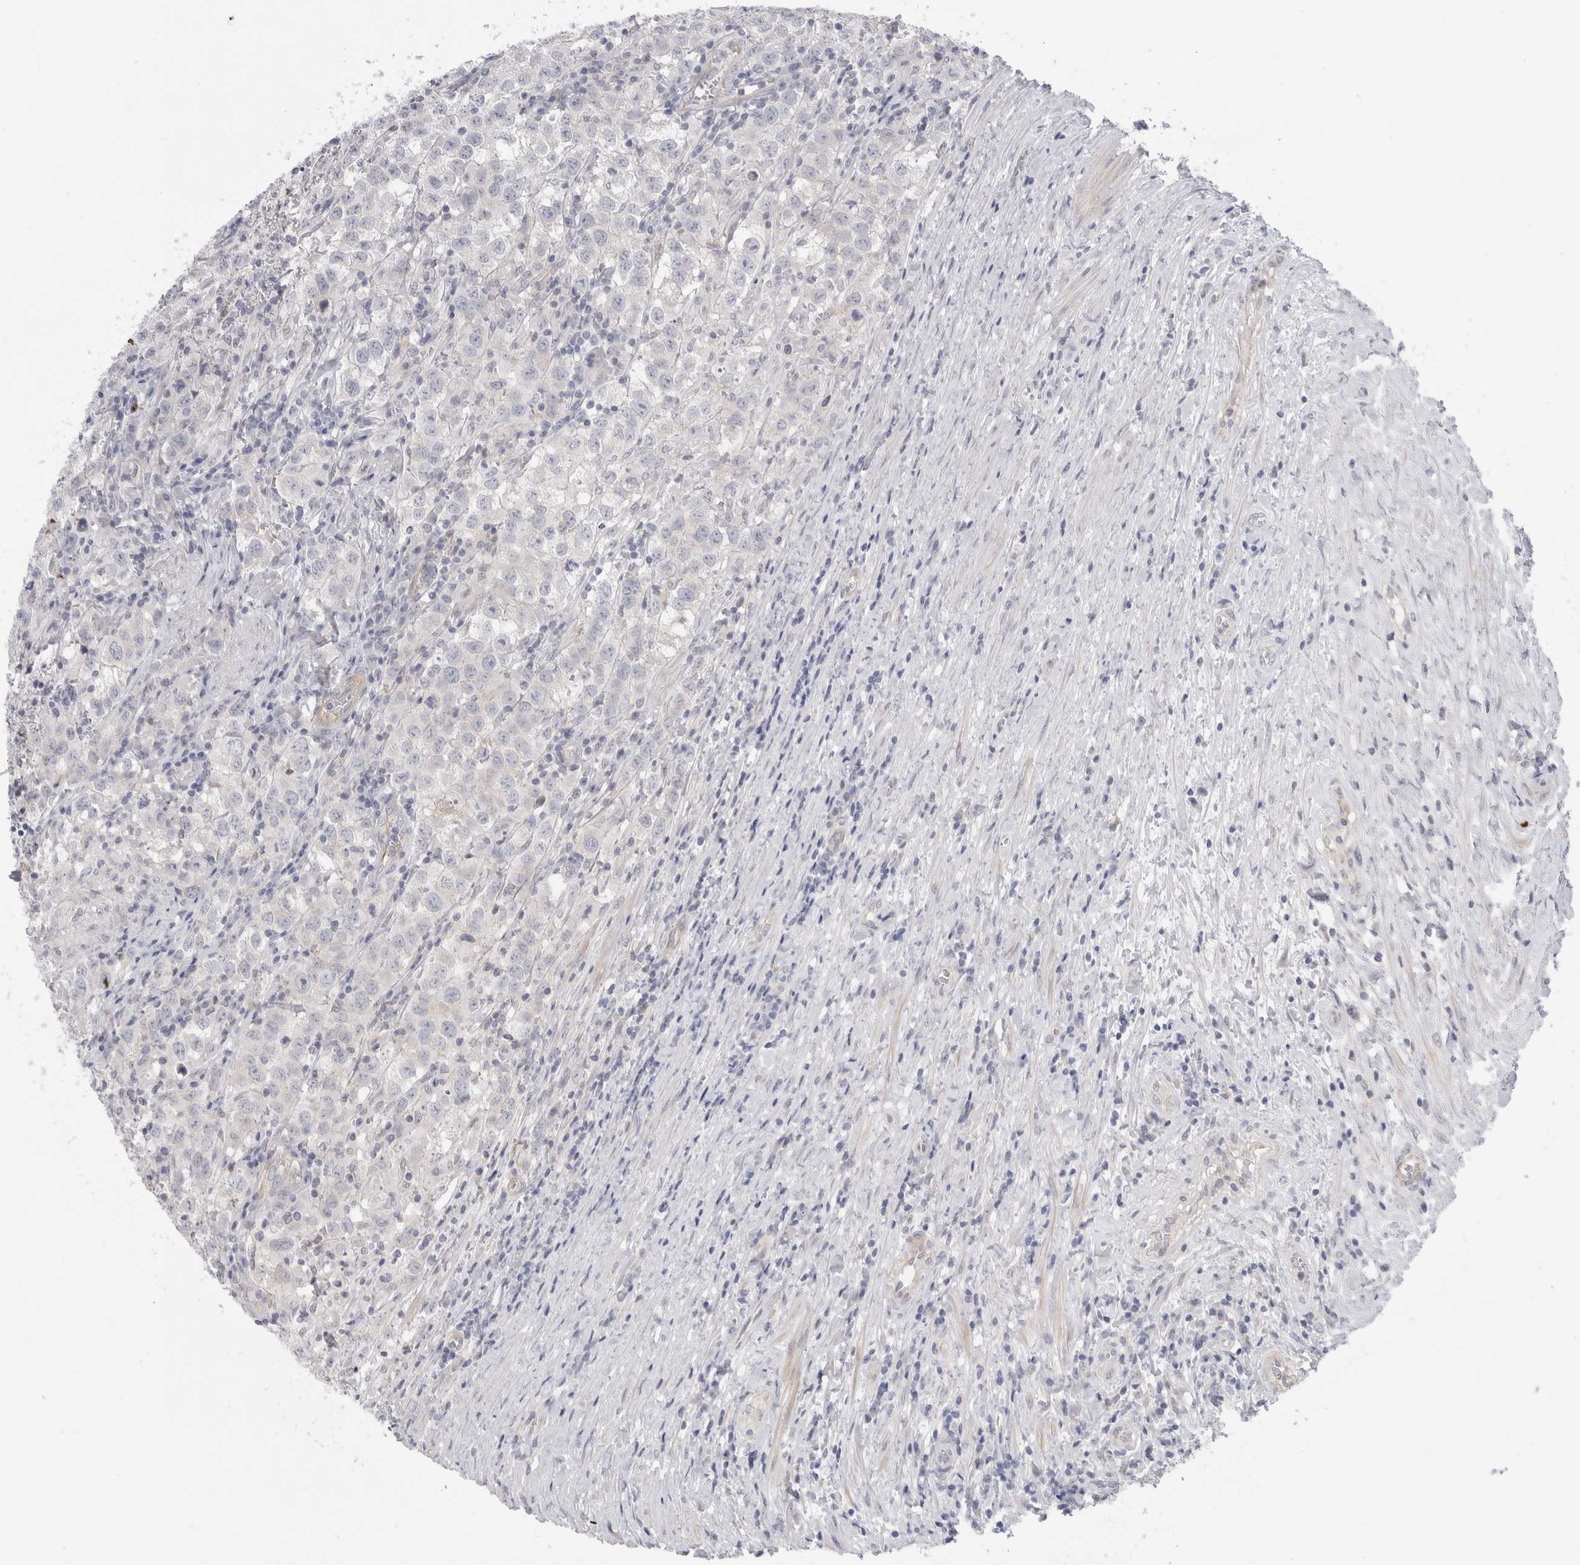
{"staining": {"intensity": "negative", "quantity": "none", "location": "none"}, "tissue": "testis cancer", "cell_type": "Tumor cells", "image_type": "cancer", "snomed": [{"axis": "morphology", "description": "Seminoma, NOS"}, {"axis": "morphology", "description": "Carcinoma, Embryonal, NOS"}, {"axis": "topography", "description": "Testis"}], "caption": "An immunohistochemistry (IHC) histopathology image of testis seminoma is shown. There is no staining in tumor cells of testis seminoma. The staining was performed using DAB to visualize the protein expression in brown, while the nuclei were stained in blue with hematoxylin (Magnification: 20x).", "gene": "VANGL1", "patient": {"sex": "male", "age": 43}}